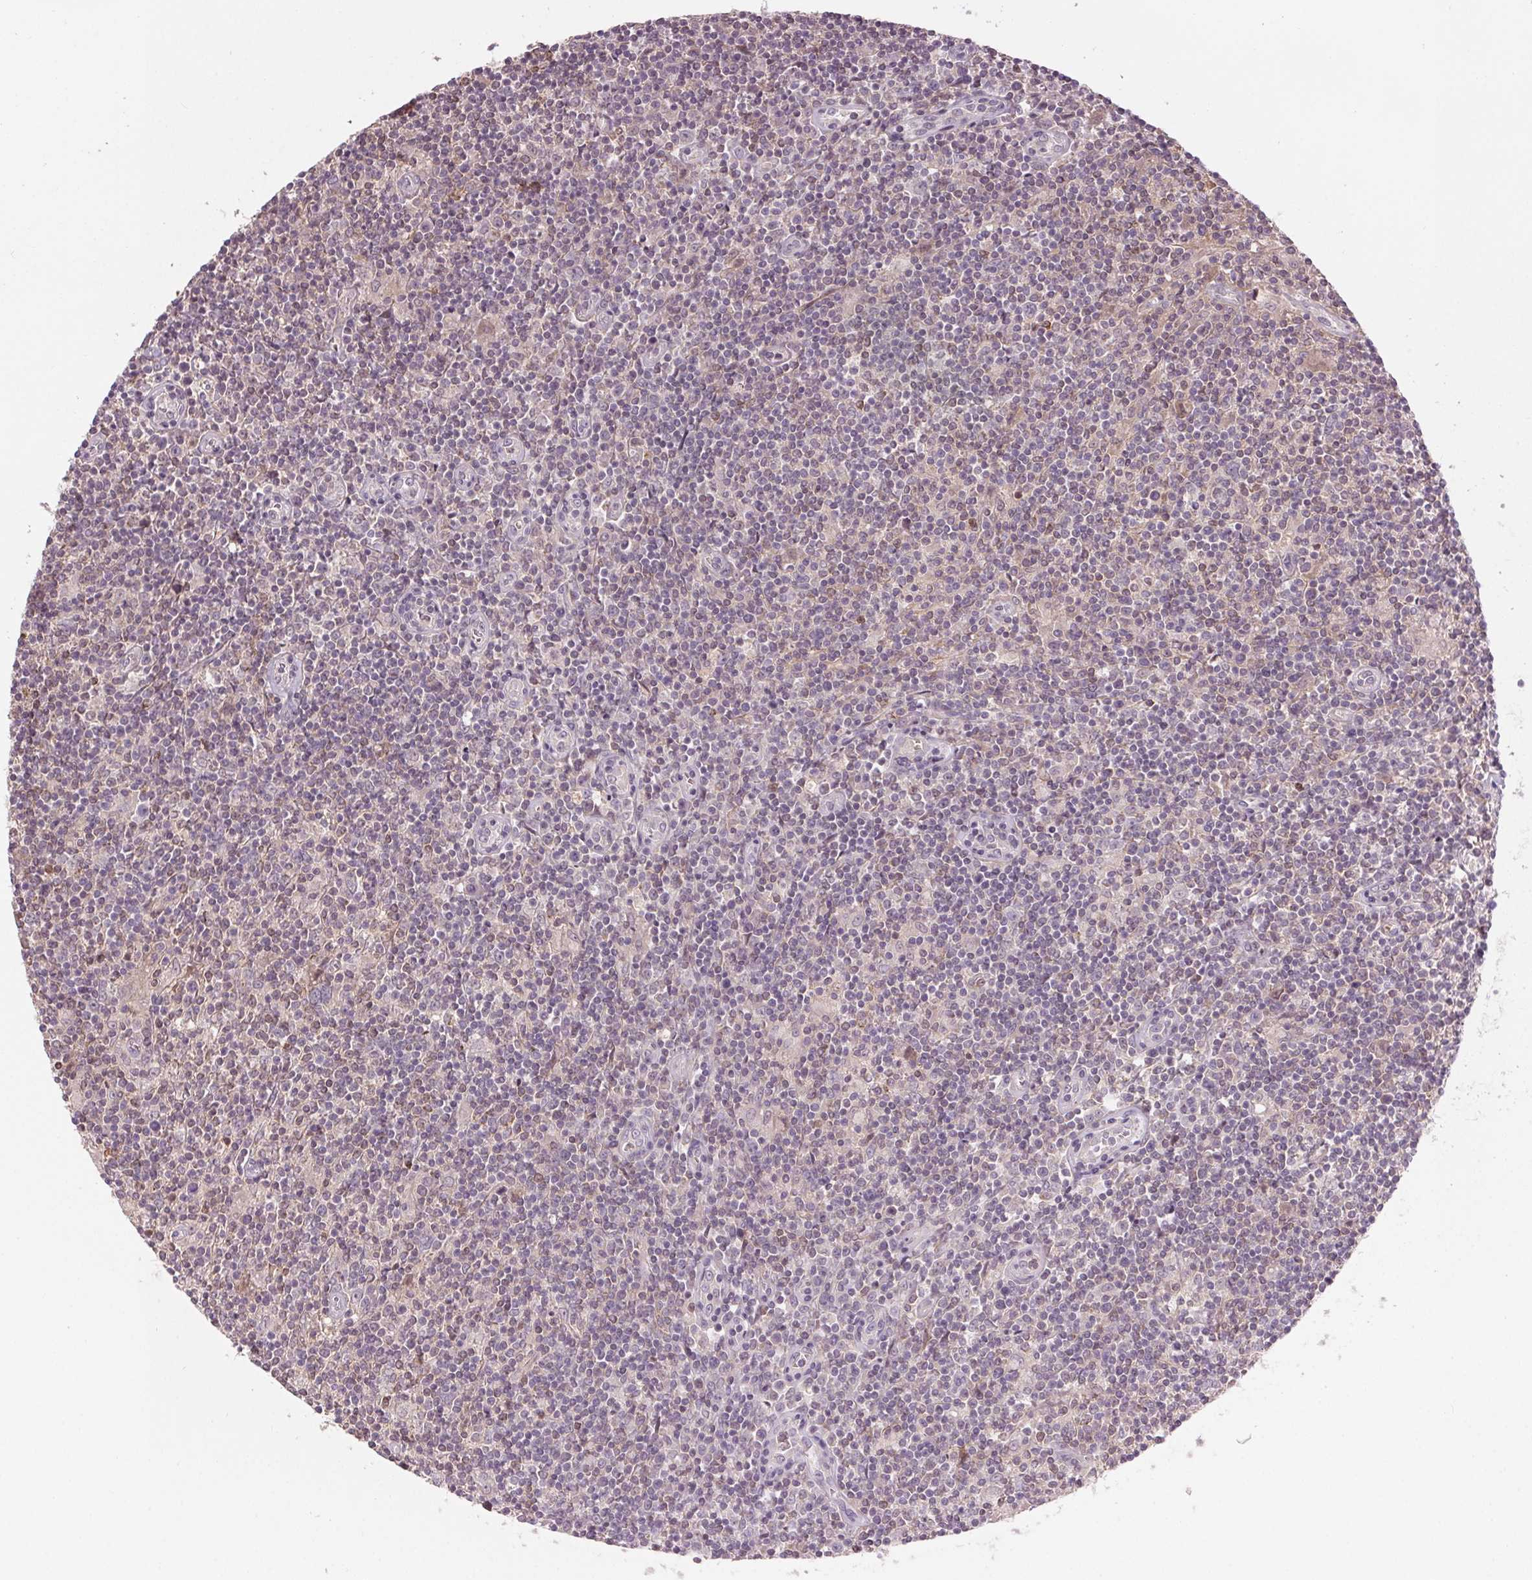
{"staining": {"intensity": "negative", "quantity": "none", "location": "none"}, "tissue": "lymphoma", "cell_type": "Tumor cells", "image_type": "cancer", "snomed": [{"axis": "morphology", "description": "Hodgkin's disease, NOS"}, {"axis": "topography", "description": "Lymph node"}], "caption": "The image displays no significant expression in tumor cells of lymphoma. Nuclei are stained in blue.", "gene": "HHLA2", "patient": {"sex": "male", "age": 40}}